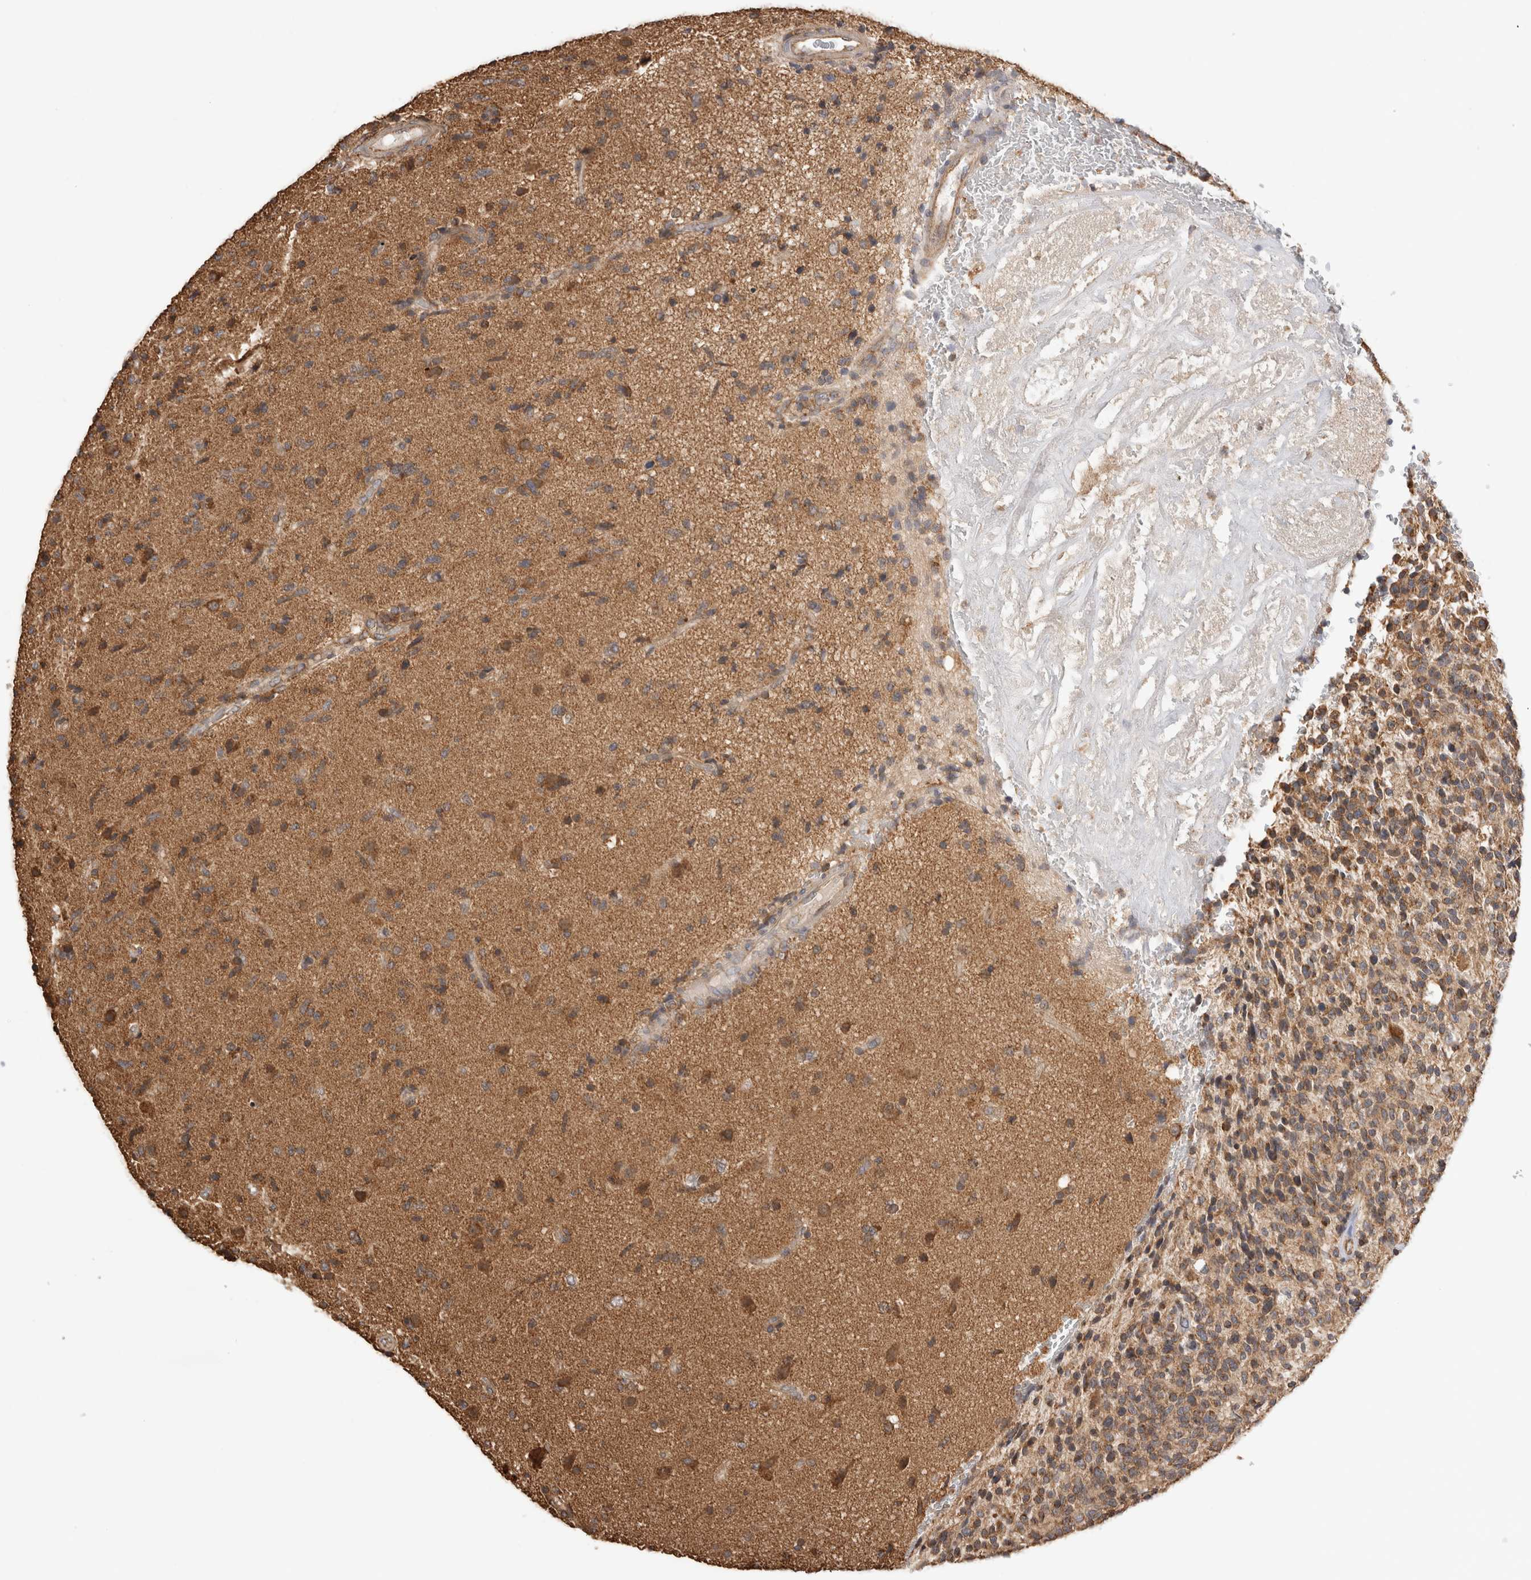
{"staining": {"intensity": "moderate", "quantity": ">75%", "location": "cytoplasmic/membranous"}, "tissue": "glioma", "cell_type": "Tumor cells", "image_type": "cancer", "snomed": [{"axis": "morphology", "description": "Glioma, malignant, High grade"}, {"axis": "topography", "description": "Brain"}], "caption": "Immunohistochemistry photomicrograph of neoplastic tissue: human glioma stained using immunohistochemistry (IHC) reveals medium levels of moderate protein expression localized specifically in the cytoplasmic/membranous of tumor cells, appearing as a cytoplasmic/membranous brown color.", "gene": "IMMP2L", "patient": {"sex": "male", "age": 72}}